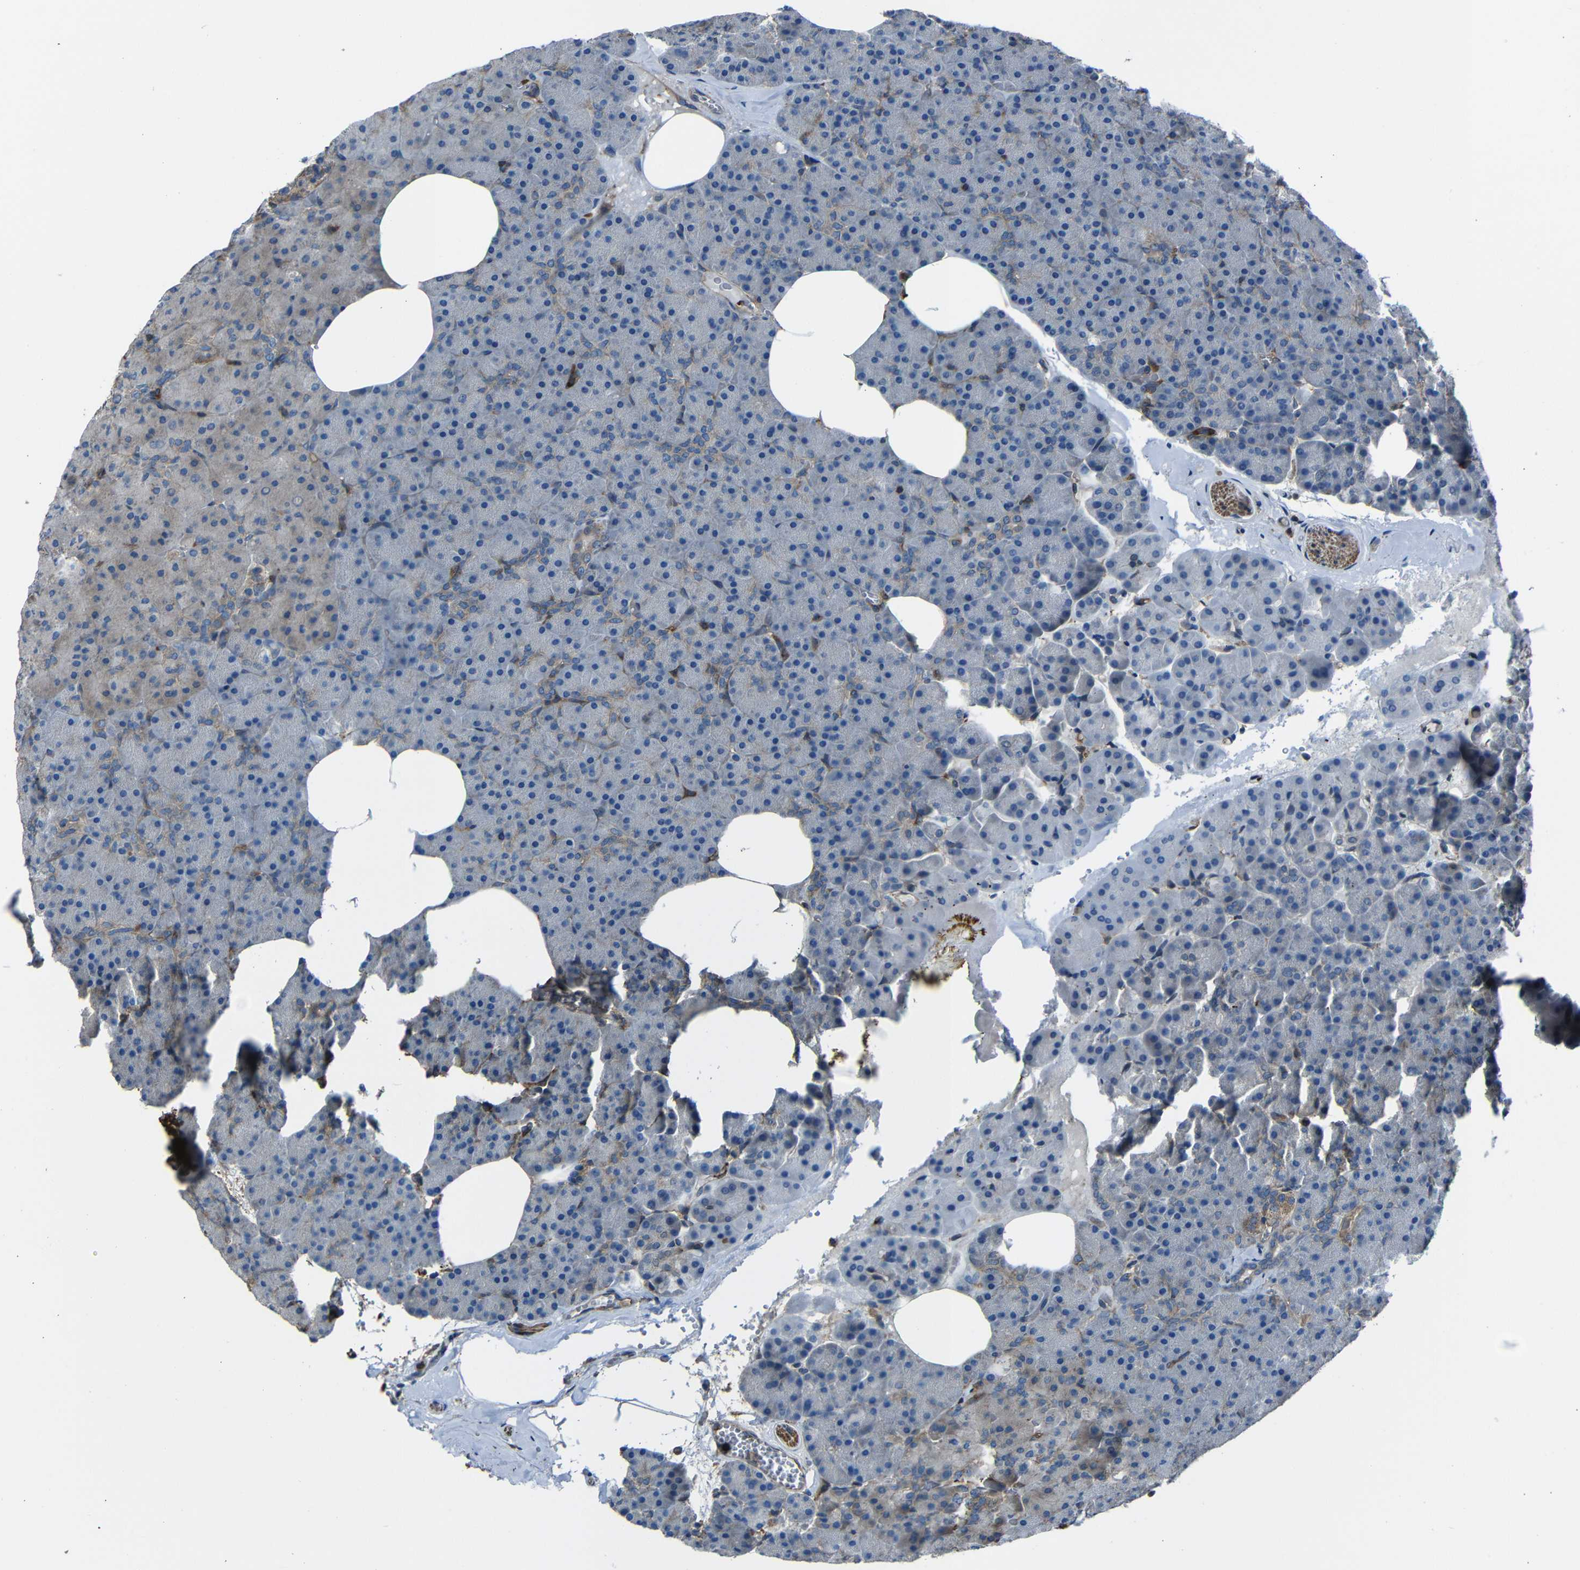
{"staining": {"intensity": "negative", "quantity": "none", "location": "none"}, "tissue": "pancreas", "cell_type": "Exocrine glandular cells", "image_type": "normal", "snomed": [{"axis": "morphology", "description": "Normal tissue, NOS"}, {"axis": "topography", "description": "Pancreas"}], "caption": "This is an immunohistochemistry micrograph of normal human pancreas. There is no positivity in exocrine glandular cells.", "gene": "ADGRE5", "patient": {"sex": "female", "age": 35}}